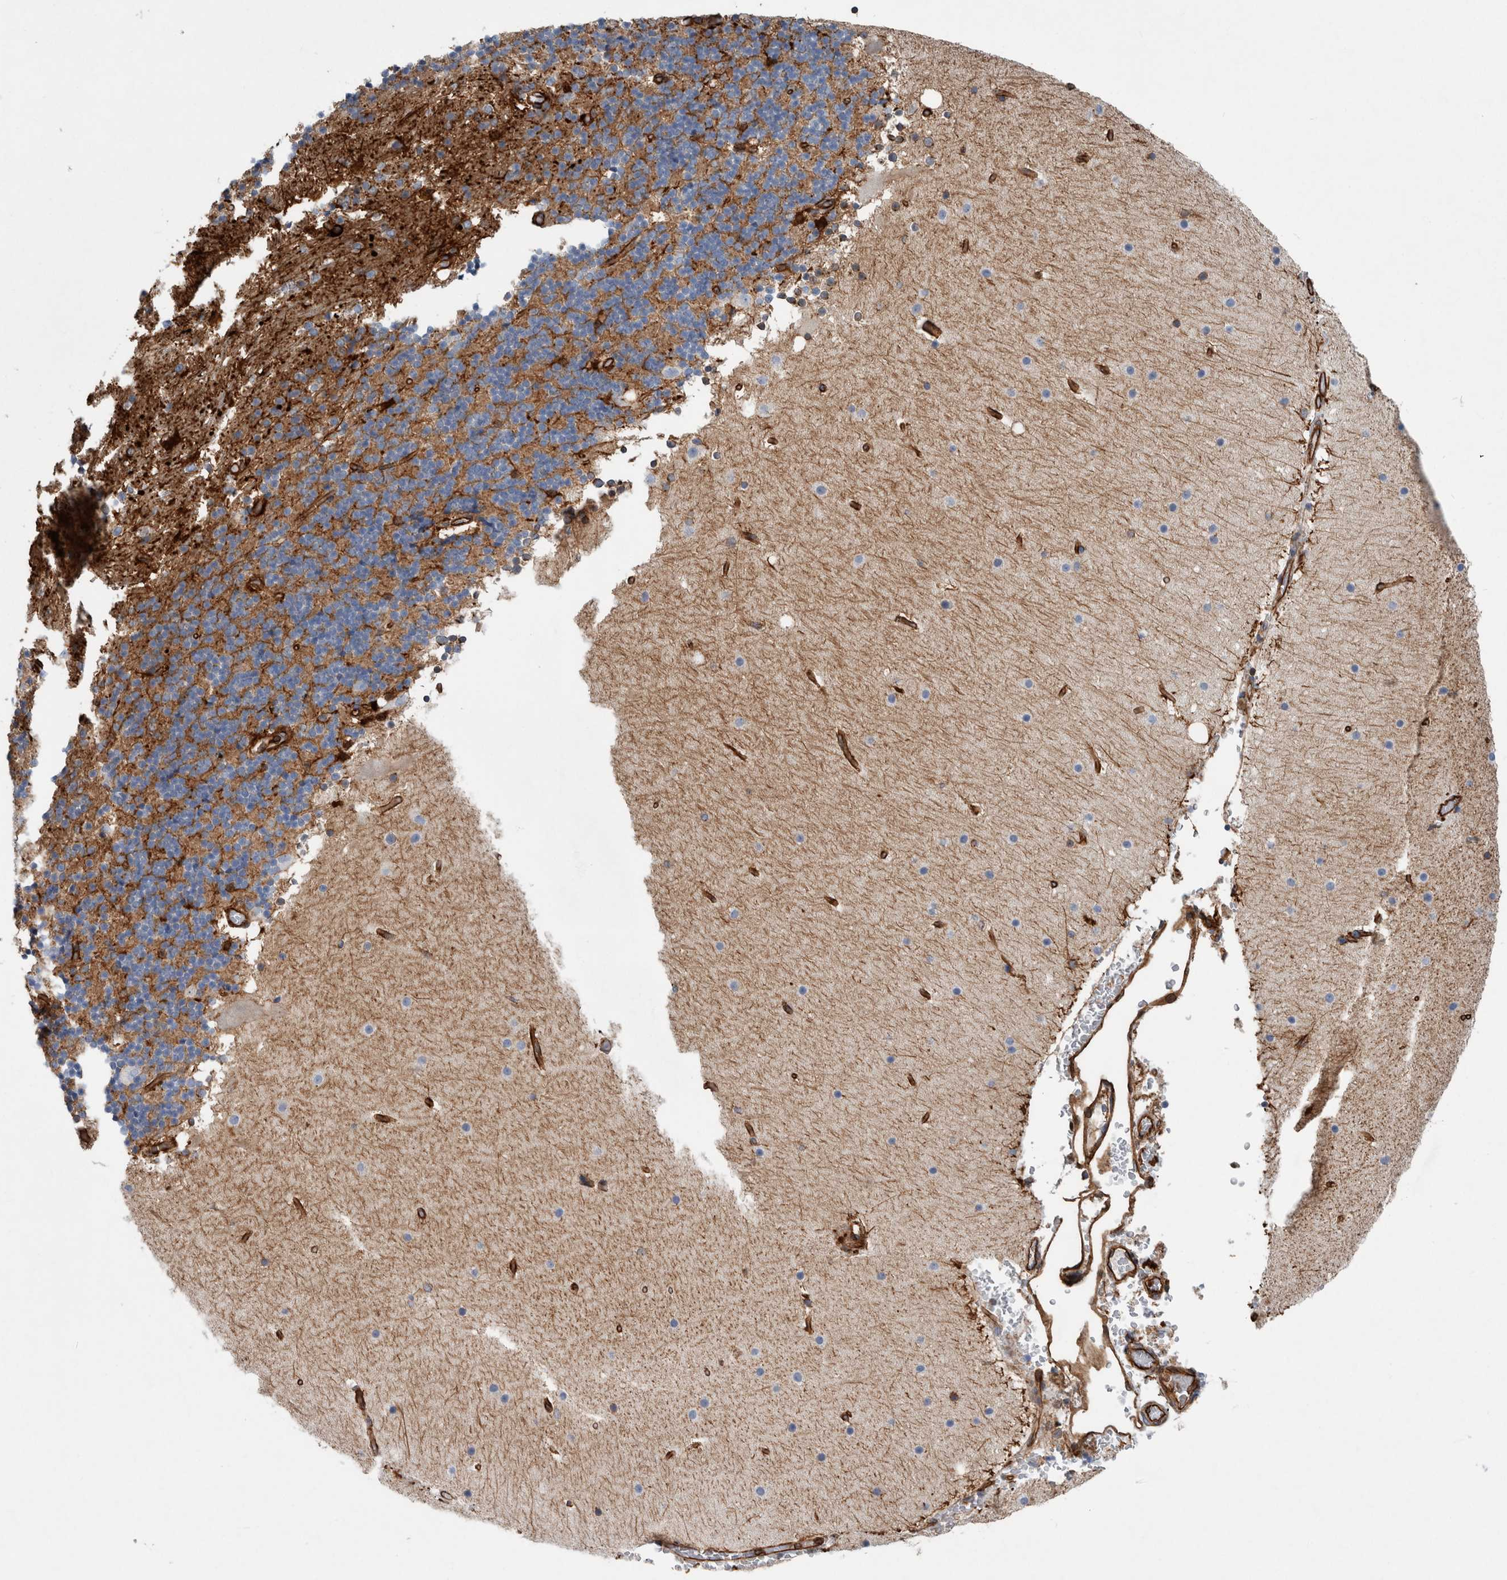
{"staining": {"intensity": "moderate", "quantity": ">75%", "location": "cytoplasmic/membranous"}, "tissue": "cerebellum", "cell_type": "Cells in granular layer", "image_type": "normal", "snomed": [{"axis": "morphology", "description": "Normal tissue, NOS"}, {"axis": "topography", "description": "Cerebellum"}], "caption": "Approximately >75% of cells in granular layer in benign human cerebellum display moderate cytoplasmic/membranous protein positivity as visualized by brown immunohistochemical staining.", "gene": "PLEC", "patient": {"sex": "male", "age": 57}}